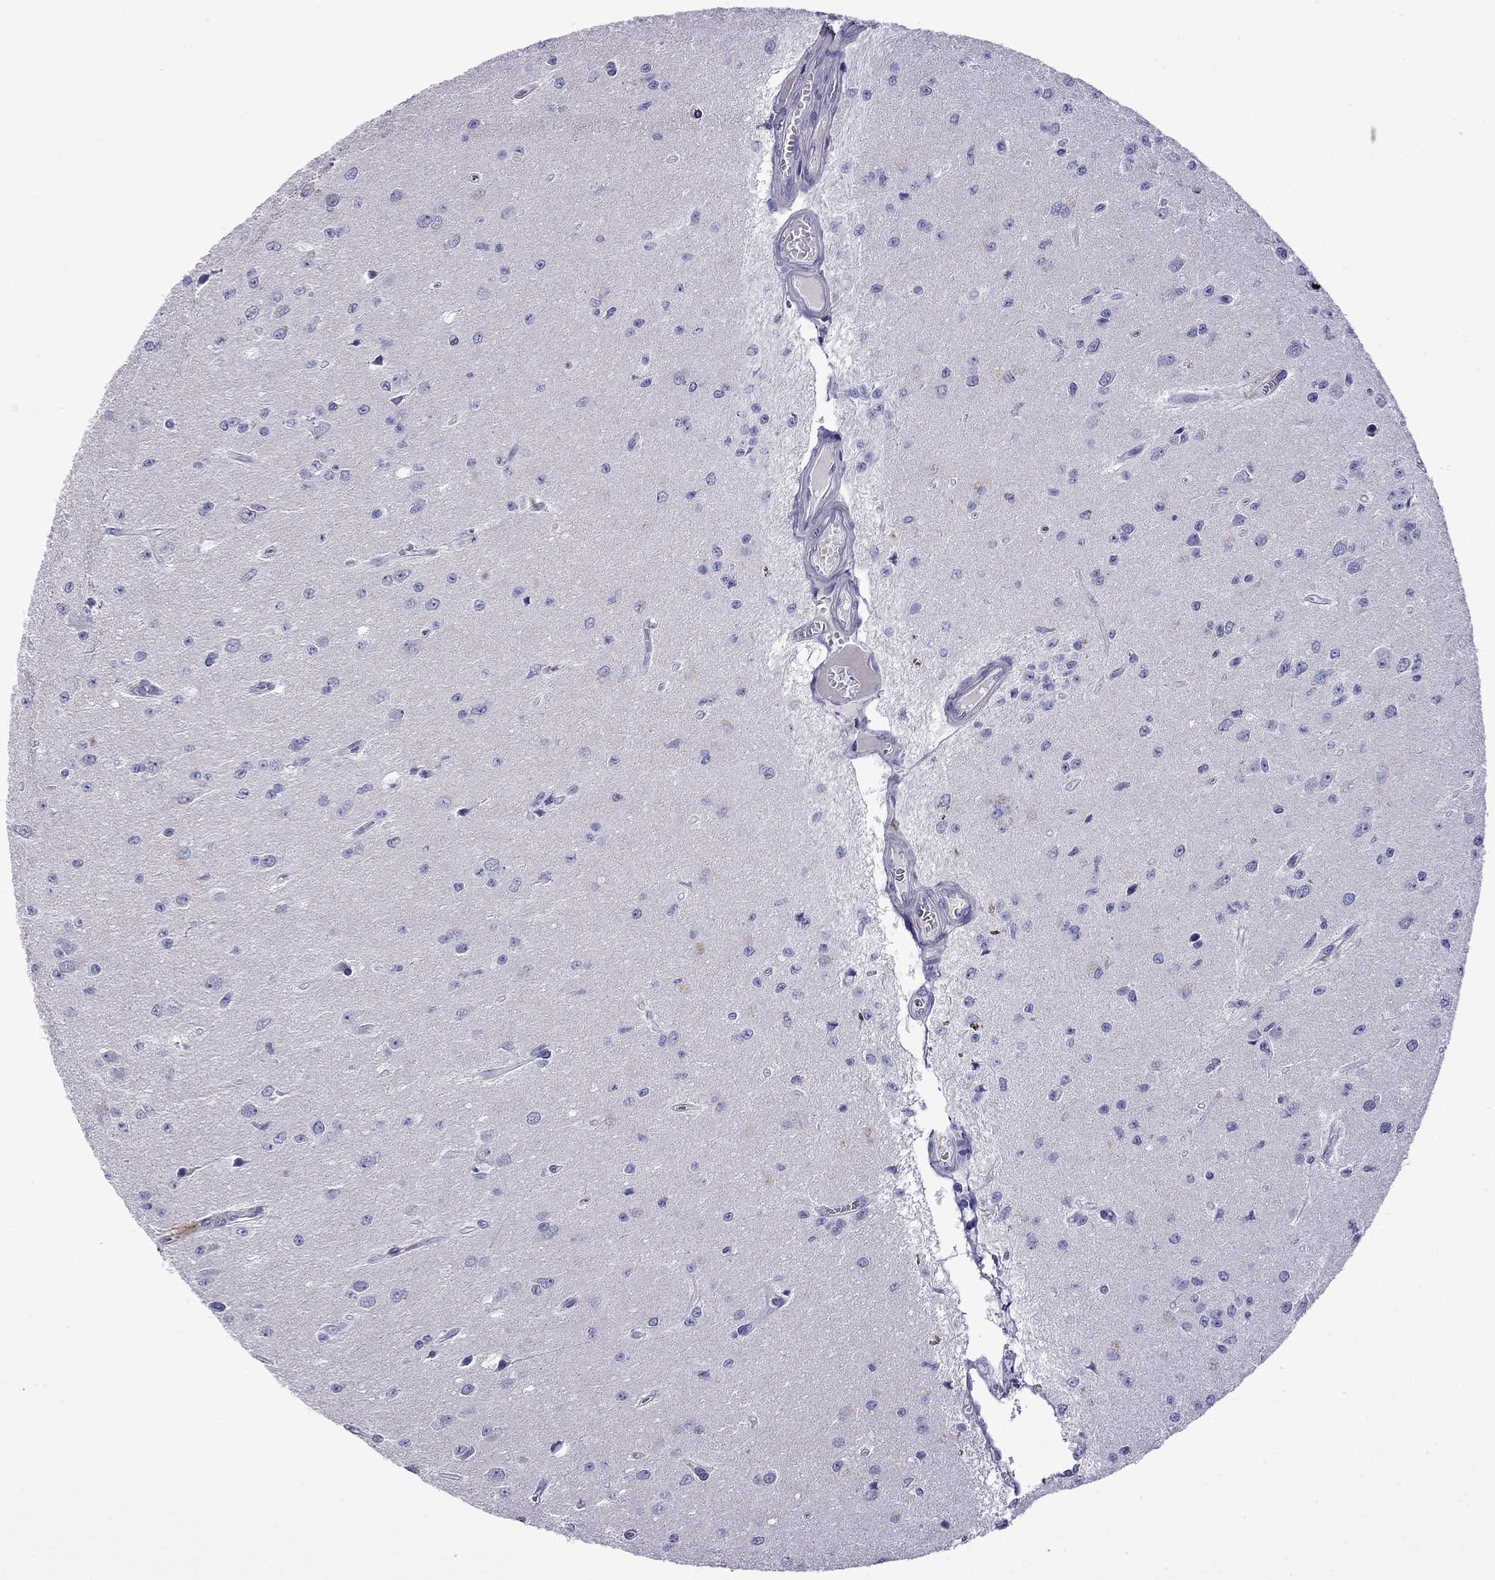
{"staining": {"intensity": "negative", "quantity": "none", "location": "none"}, "tissue": "glioma", "cell_type": "Tumor cells", "image_type": "cancer", "snomed": [{"axis": "morphology", "description": "Glioma, malignant, Low grade"}, {"axis": "topography", "description": "Brain"}], "caption": "High magnification brightfield microscopy of glioma stained with DAB (3,3'-diaminobenzidine) (brown) and counterstained with hematoxylin (blue): tumor cells show no significant staining. The staining is performed using DAB brown chromogen with nuclei counter-stained in using hematoxylin.", "gene": "STAR", "patient": {"sex": "female", "age": 45}}